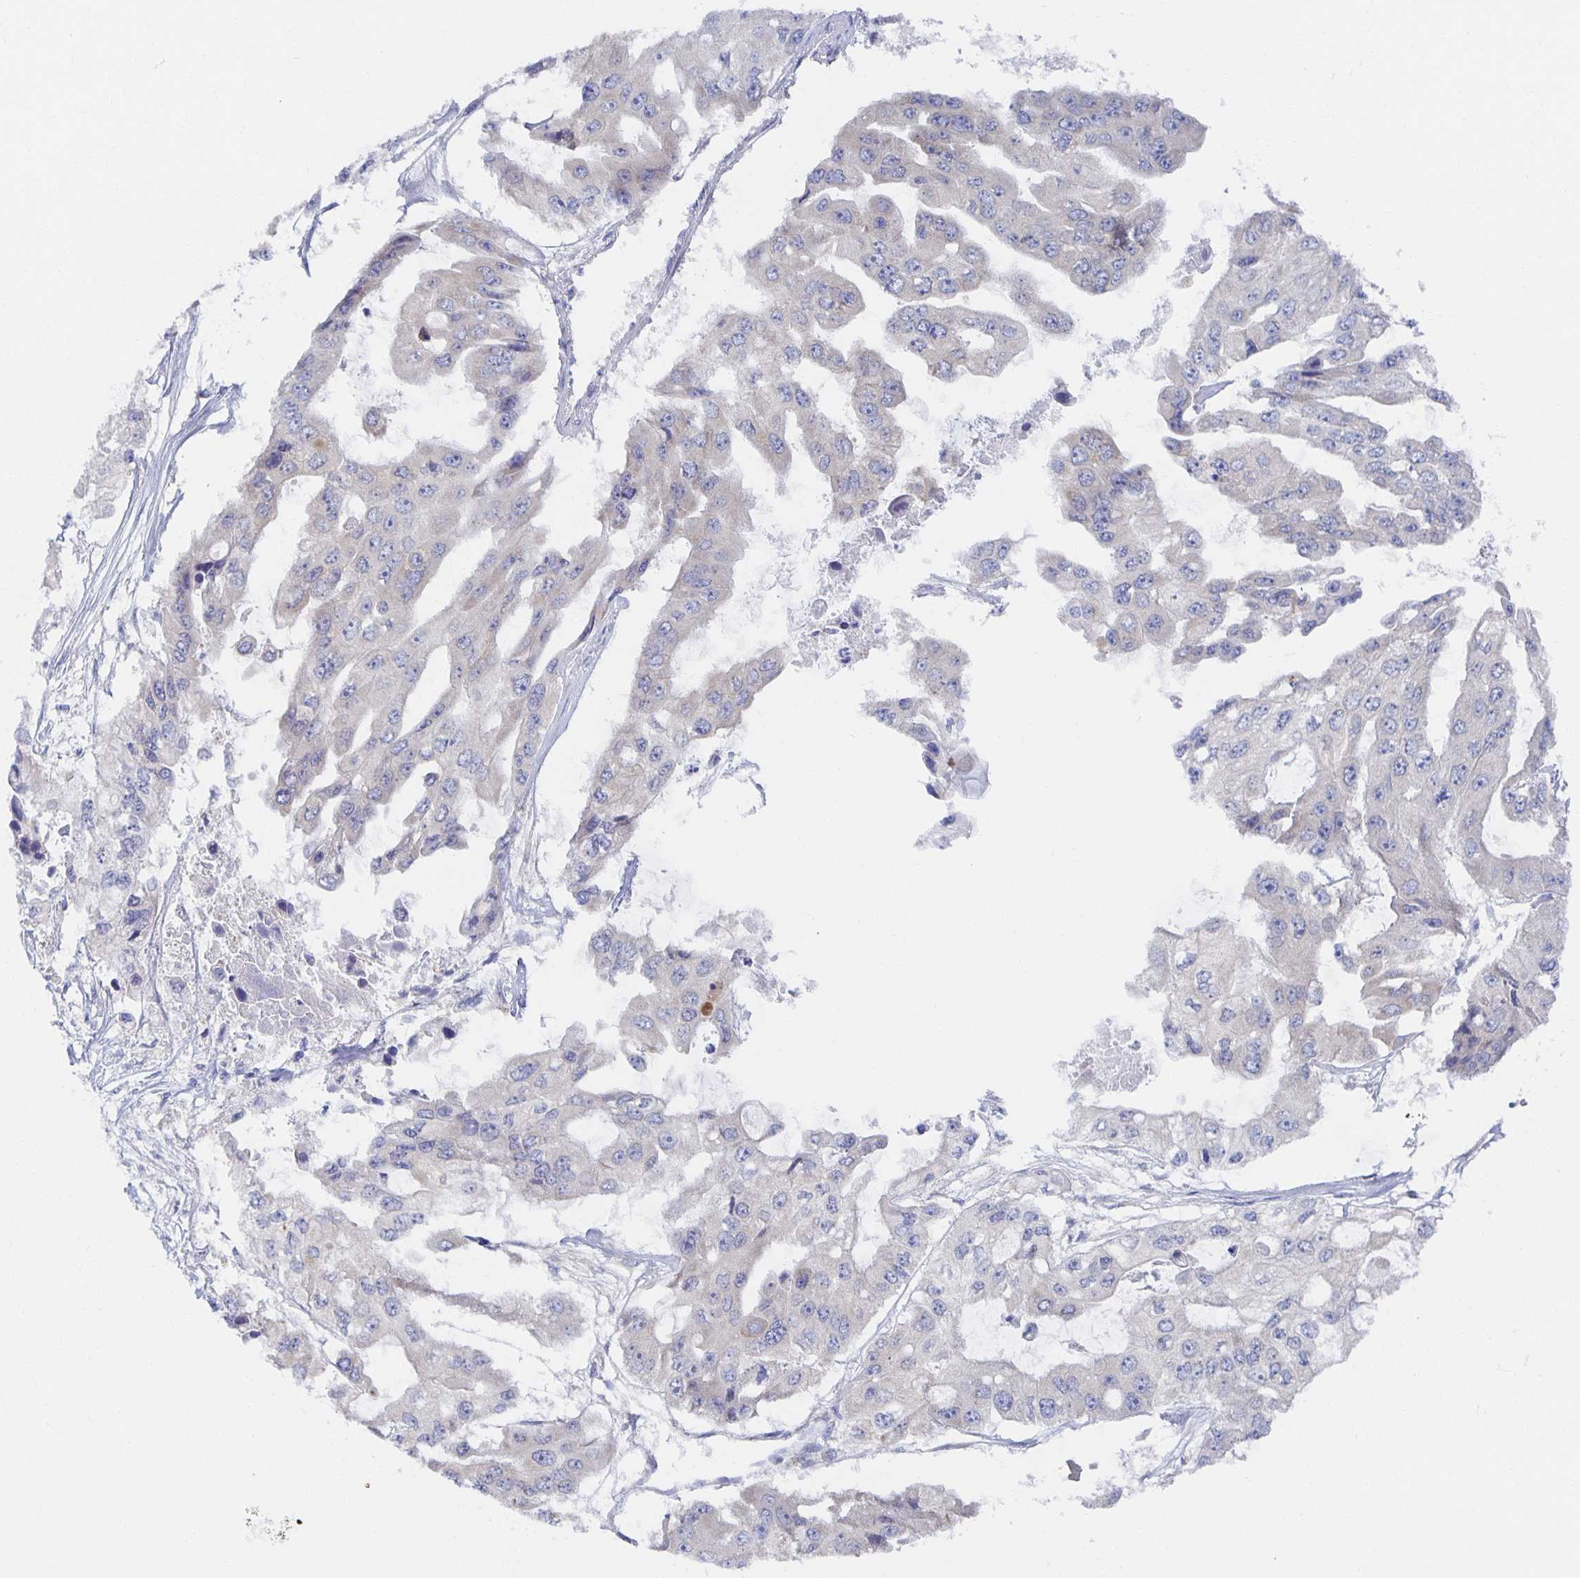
{"staining": {"intensity": "negative", "quantity": "none", "location": "none"}, "tissue": "ovarian cancer", "cell_type": "Tumor cells", "image_type": "cancer", "snomed": [{"axis": "morphology", "description": "Cystadenocarcinoma, serous, NOS"}, {"axis": "topography", "description": "Ovary"}], "caption": "Immunohistochemical staining of ovarian cancer shows no significant expression in tumor cells.", "gene": "BAD", "patient": {"sex": "female", "age": 56}}